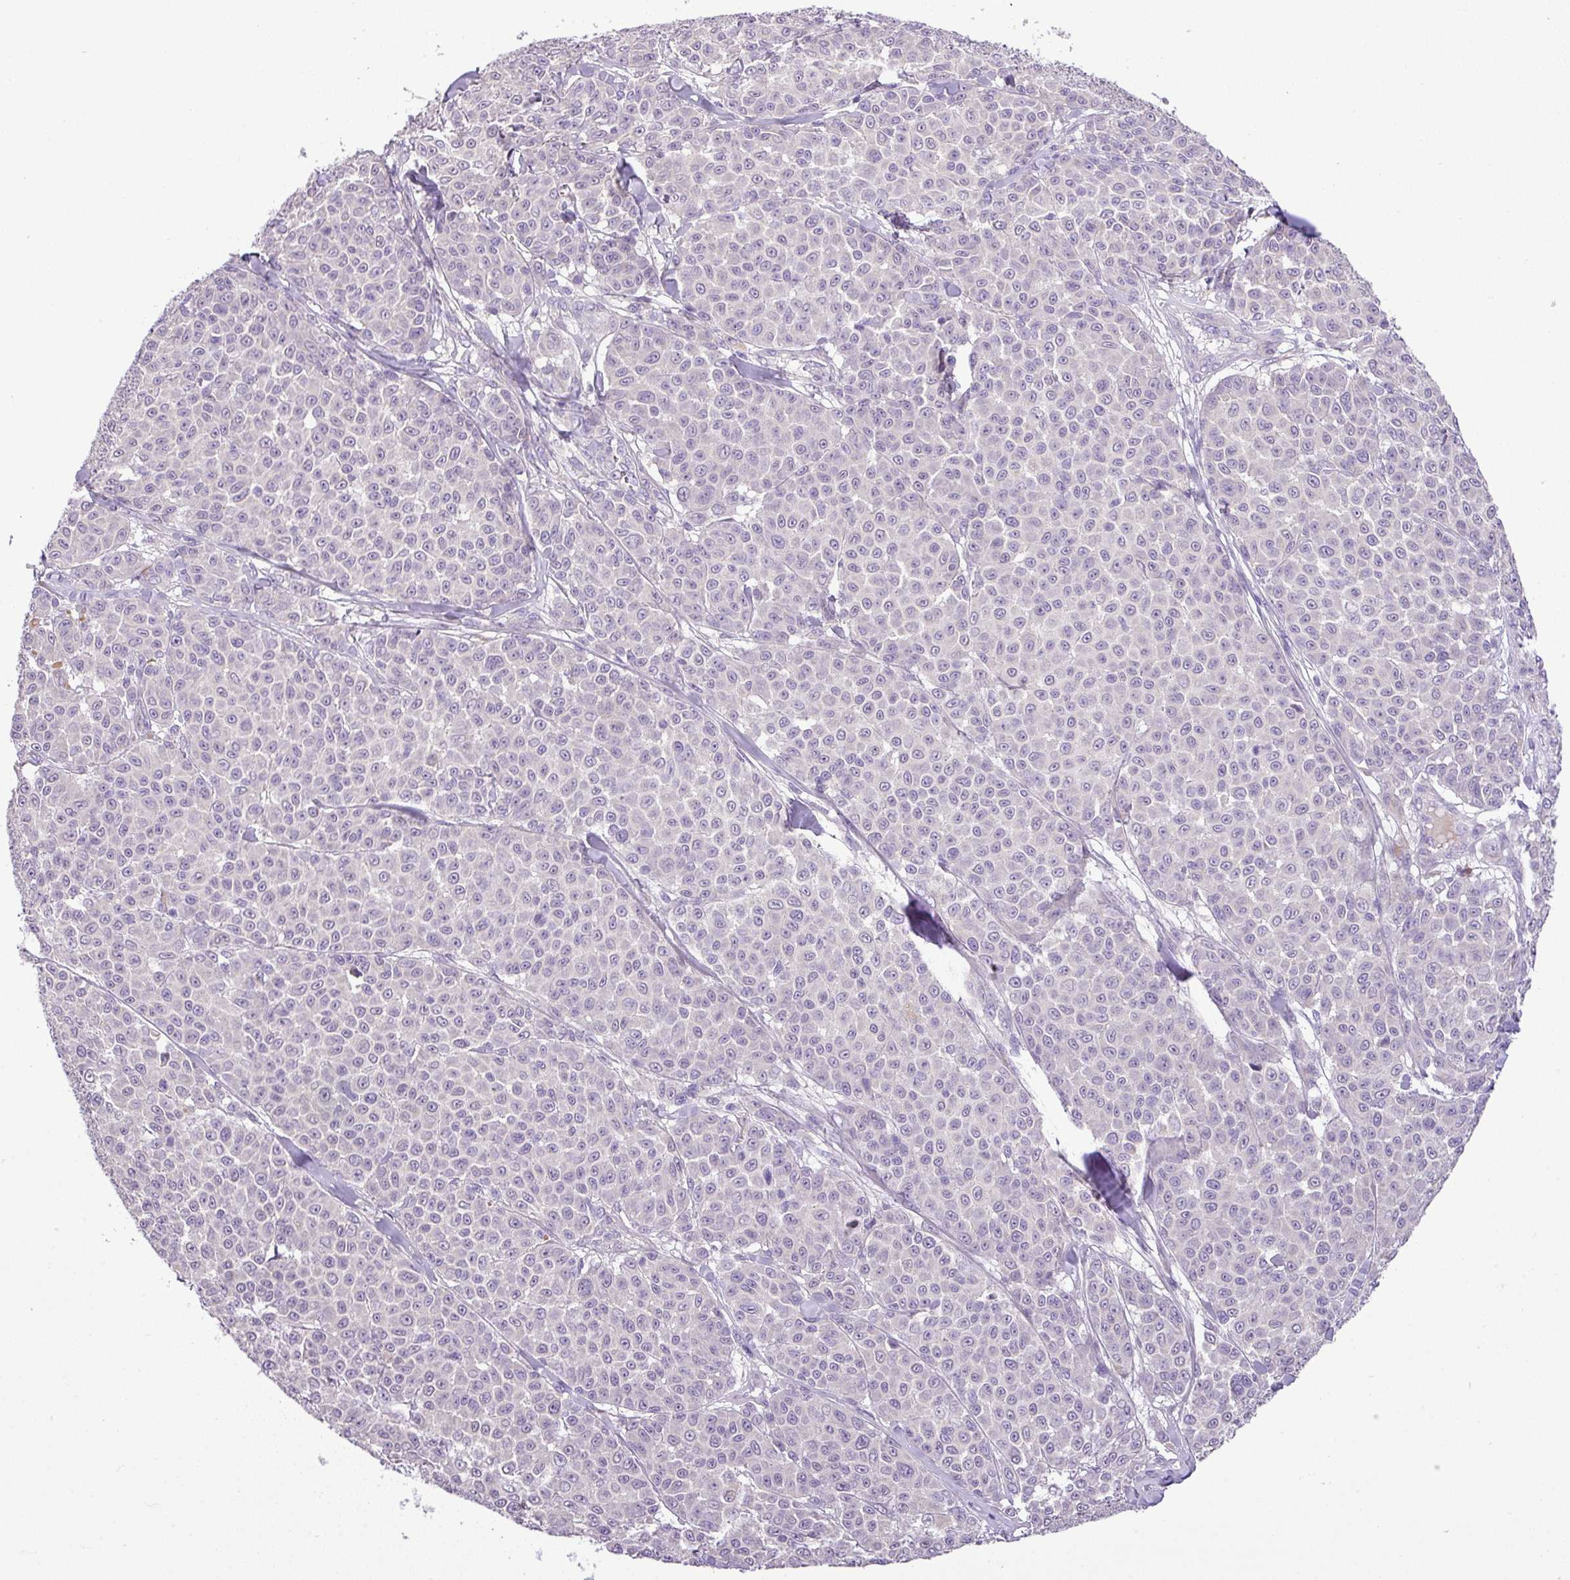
{"staining": {"intensity": "negative", "quantity": "none", "location": "none"}, "tissue": "melanoma", "cell_type": "Tumor cells", "image_type": "cancer", "snomed": [{"axis": "morphology", "description": "Malignant melanoma, NOS"}, {"axis": "topography", "description": "Skin"}], "caption": "Human malignant melanoma stained for a protein using immunohistochemistry shows no expression in tumor cells.", "gene": "MOCS3", "patient": {"sex": "male", "age": 46}}